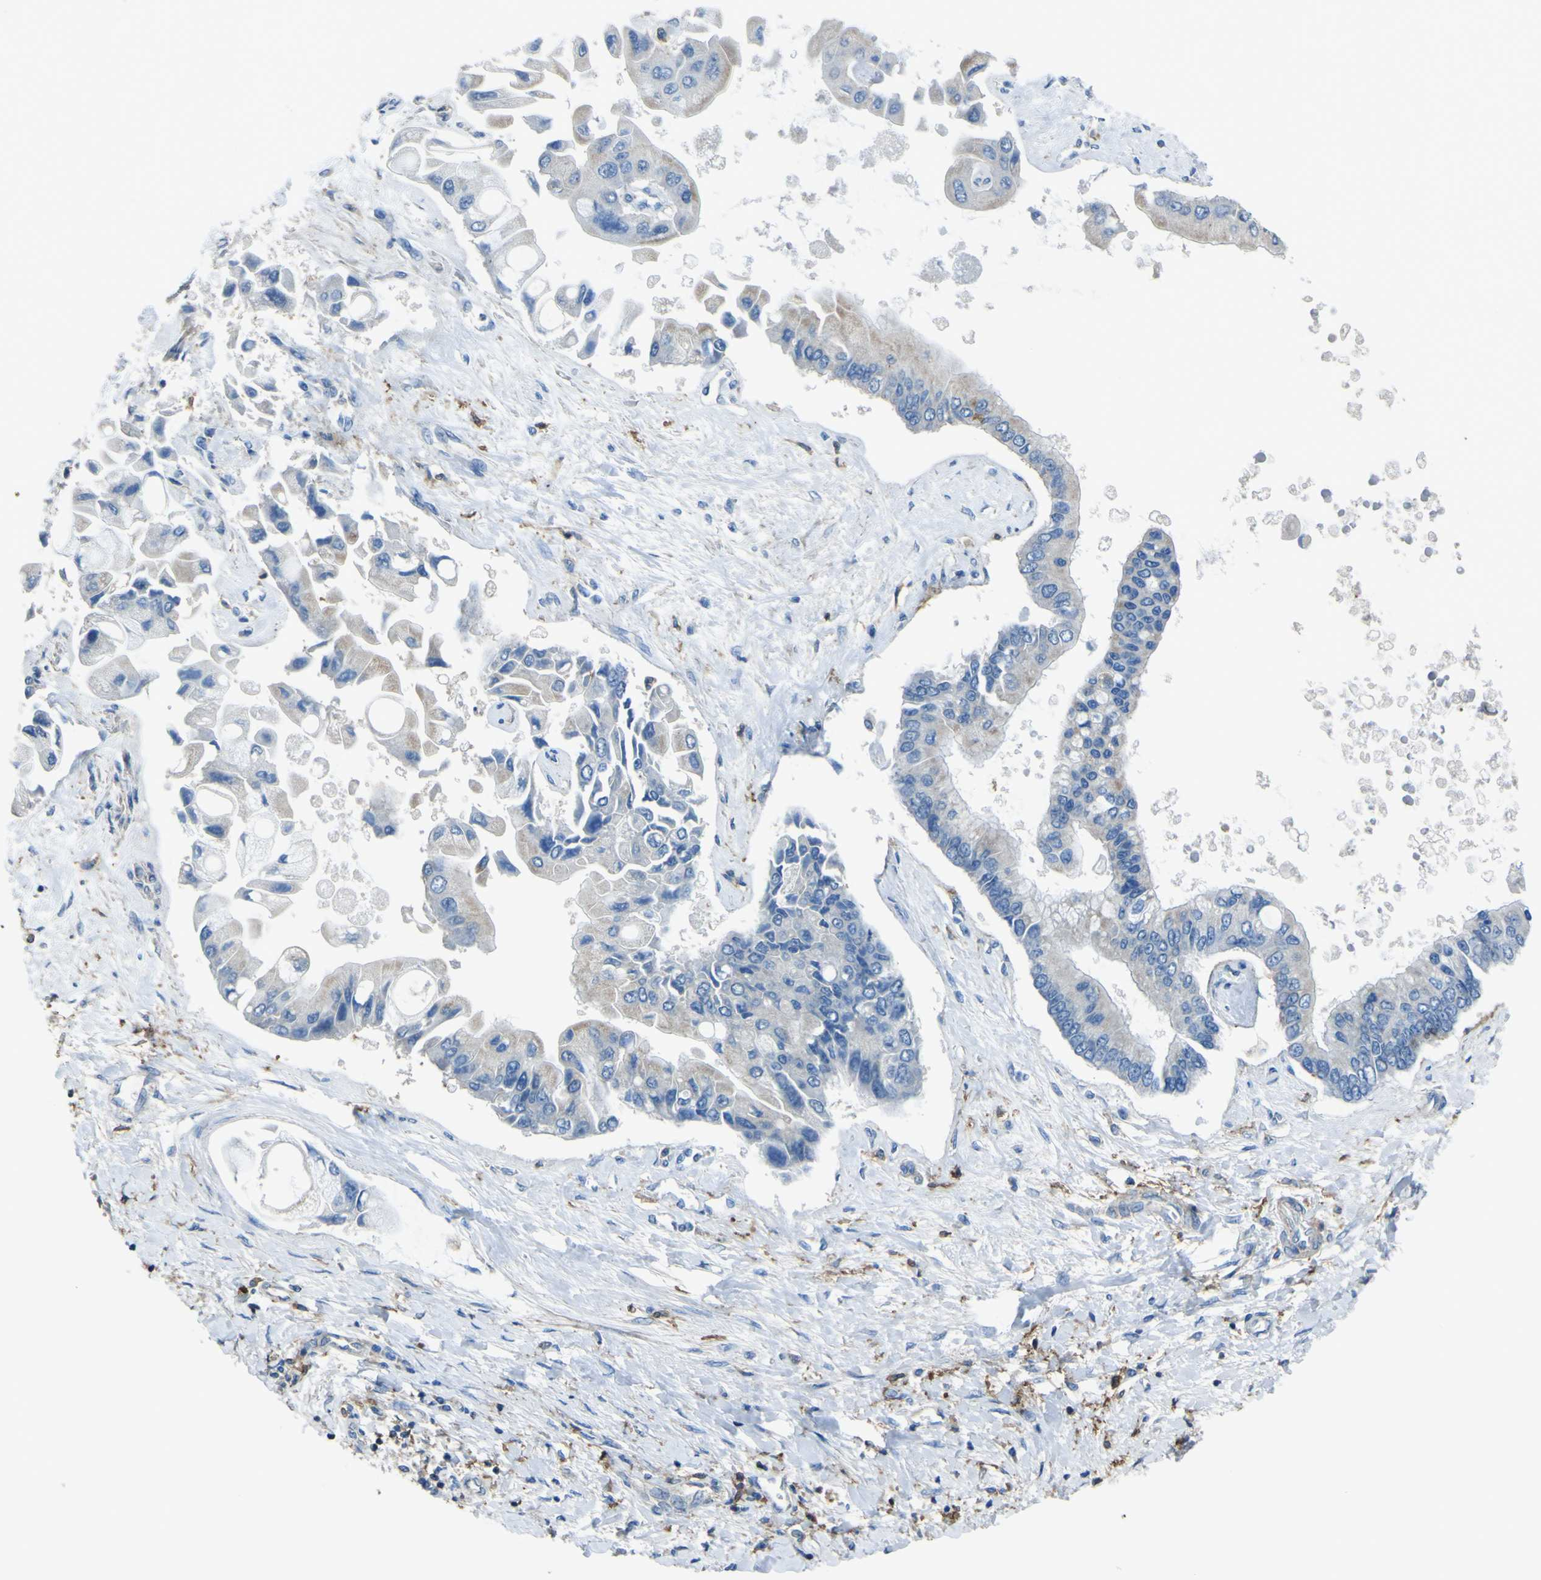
{"staining": {"intensity": "negative", "quantity": "none", "location": "none"}, "tissue": "liver cancer", "cell_type": "Tumor cells", "image_type": "cancer", "snomed": [{"axis": "morphology", "description": "Cholangiocarcinoma"}, {"axis": "topography", "description": "Liver"}], "caption": "A photomicrograph of human cholangiocarcinoma (liver) is negative for staining in tumor cells. (Immunohistochemistry, brightfield microscopy, high magnification).", "gene": "LAIR1", "patient": {"sex": "male", "age": 50}}